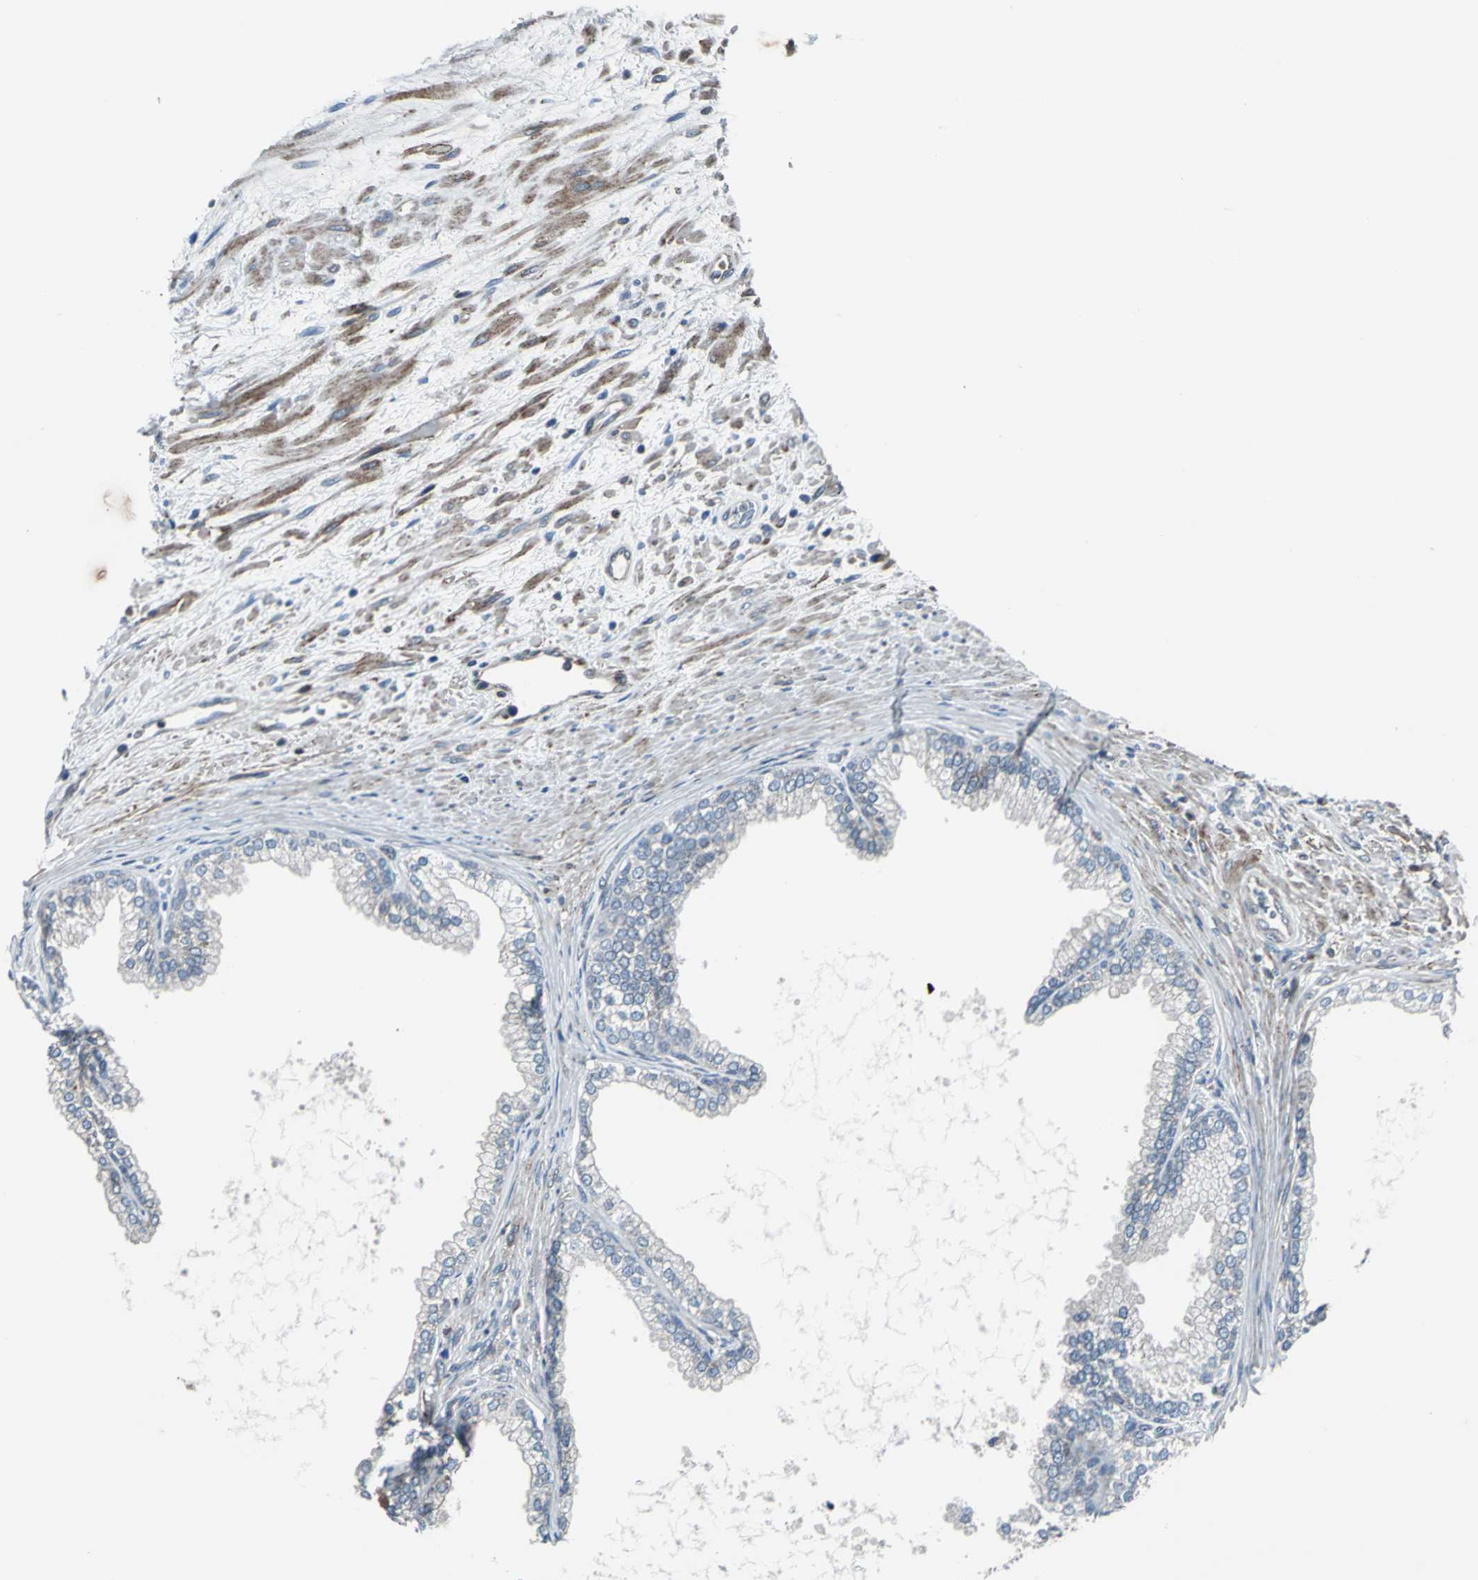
{"staining": {"intensity": "moderate", "quantity": "25%-75%", "location": "cytoplasmic/membranous"}, "tissue": "prostate", "cell_type": "Glandular cells", "image_type": "normal", "snomed": [{"axis": "morphology", "description": "Normal tissue, NOS"}, {"axis": "topography", "description": "Prostate"}], "caption": "A brown stain highlights moderate cytoplasmic/membranous positivity of a protein in glandular cells of unremarkable human prostate. (Stains: DAB in brown, nuclei in blue, Microscopy: brightfield microscopy at high magnification).", "gene": "HTATIP2", "patient": {"sex": "male", "age": 76}}